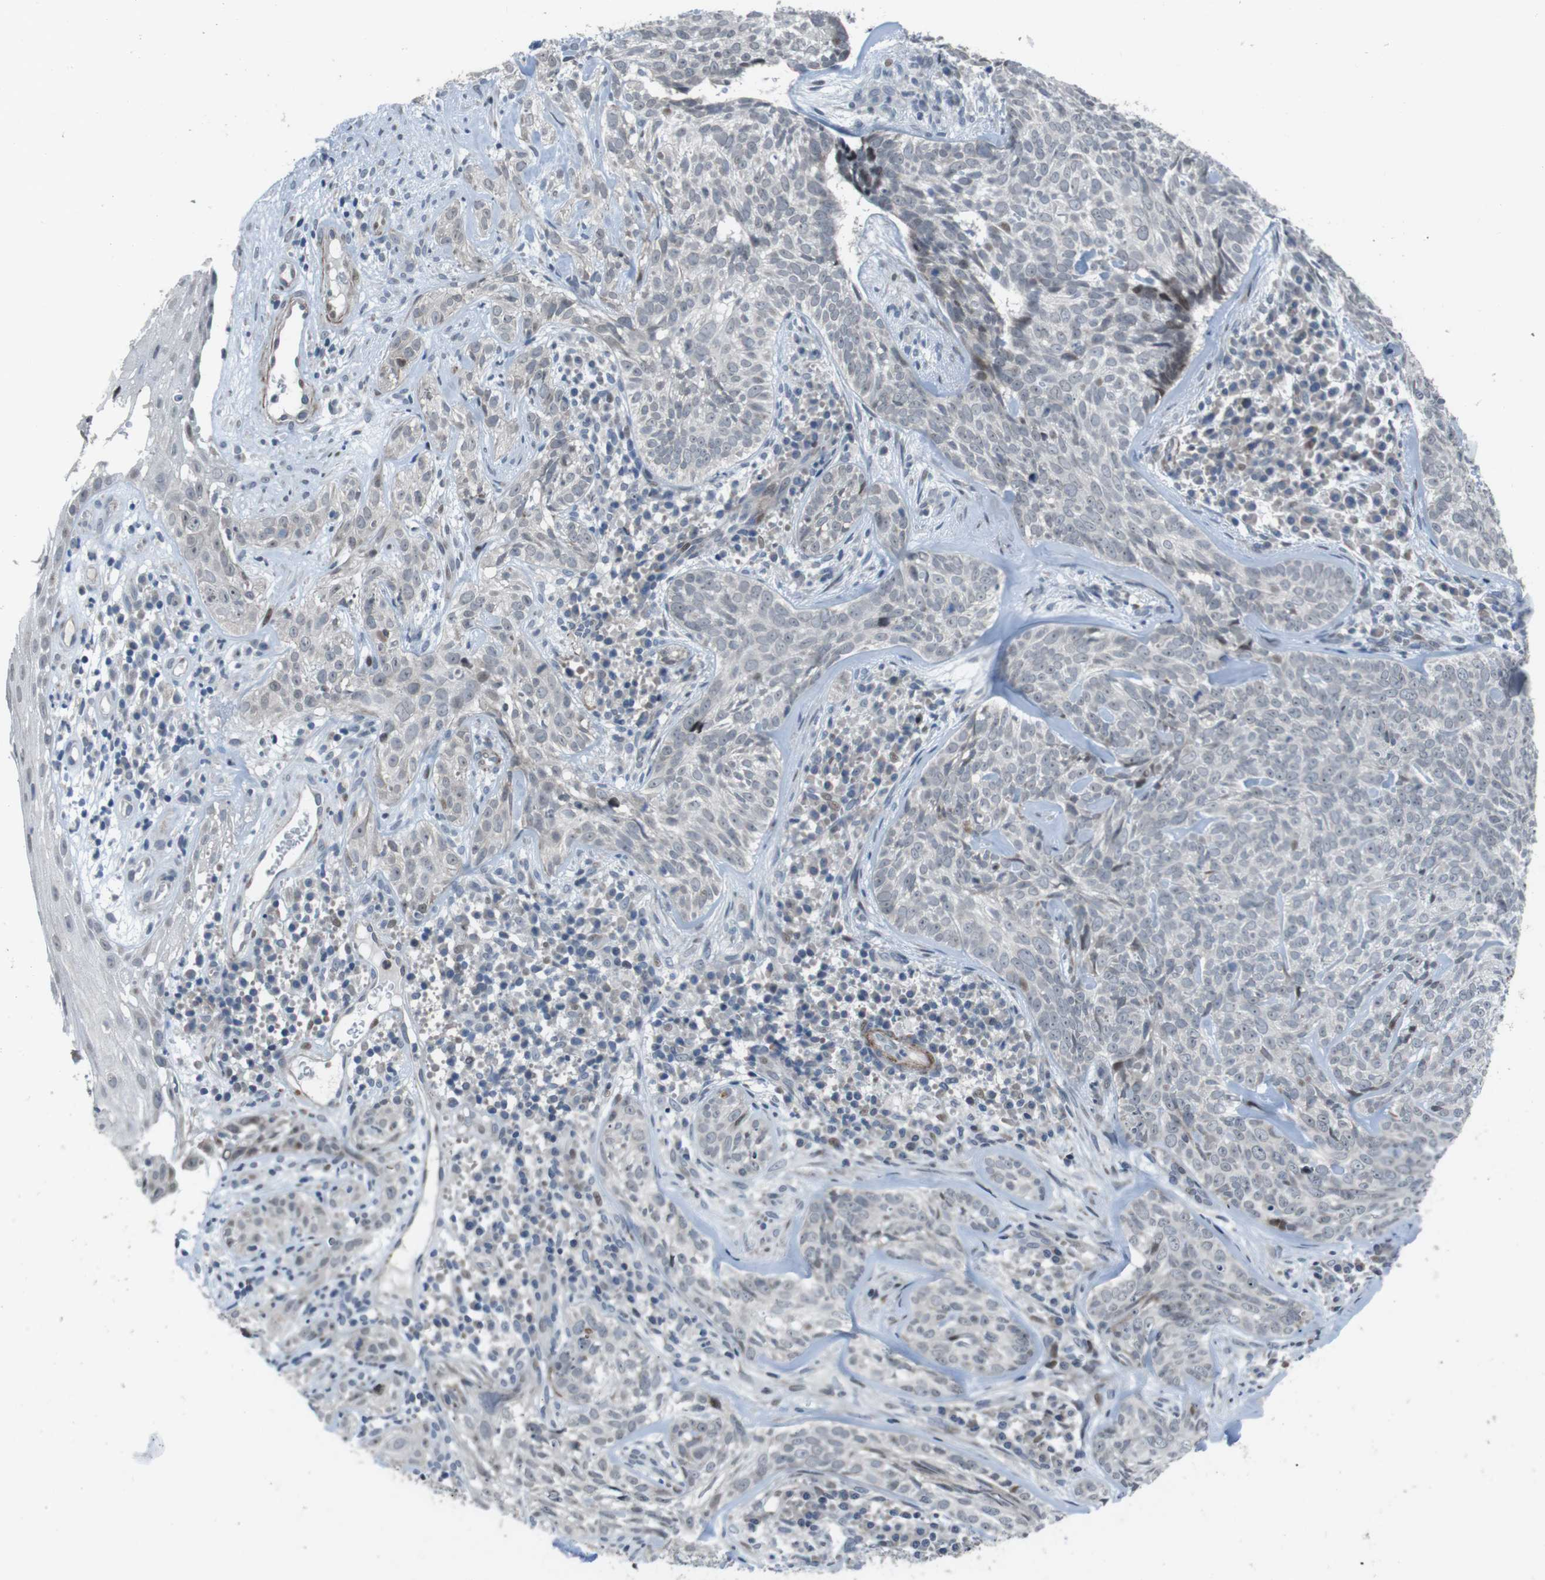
{"staining": {"intensity": "negative", "quantity": "none", "location": "none"}, "tissue": "skin cancer", "cell_type": "Tumor cells", "image_type": "cancer", "snomed": [{"axis": "morphology", "description": "Basal cell carcinoma"}, {"axis": "topography", "description": "Skin"}], "caption": "Tumor cells are negative for protein expression in human skin cancer (basal cell carcinoma). (DAB IHC visualized using brightfield microscopy, high magnification).", "gene": "PBRM1", "patient": {"sex": "male", "age": 72}}